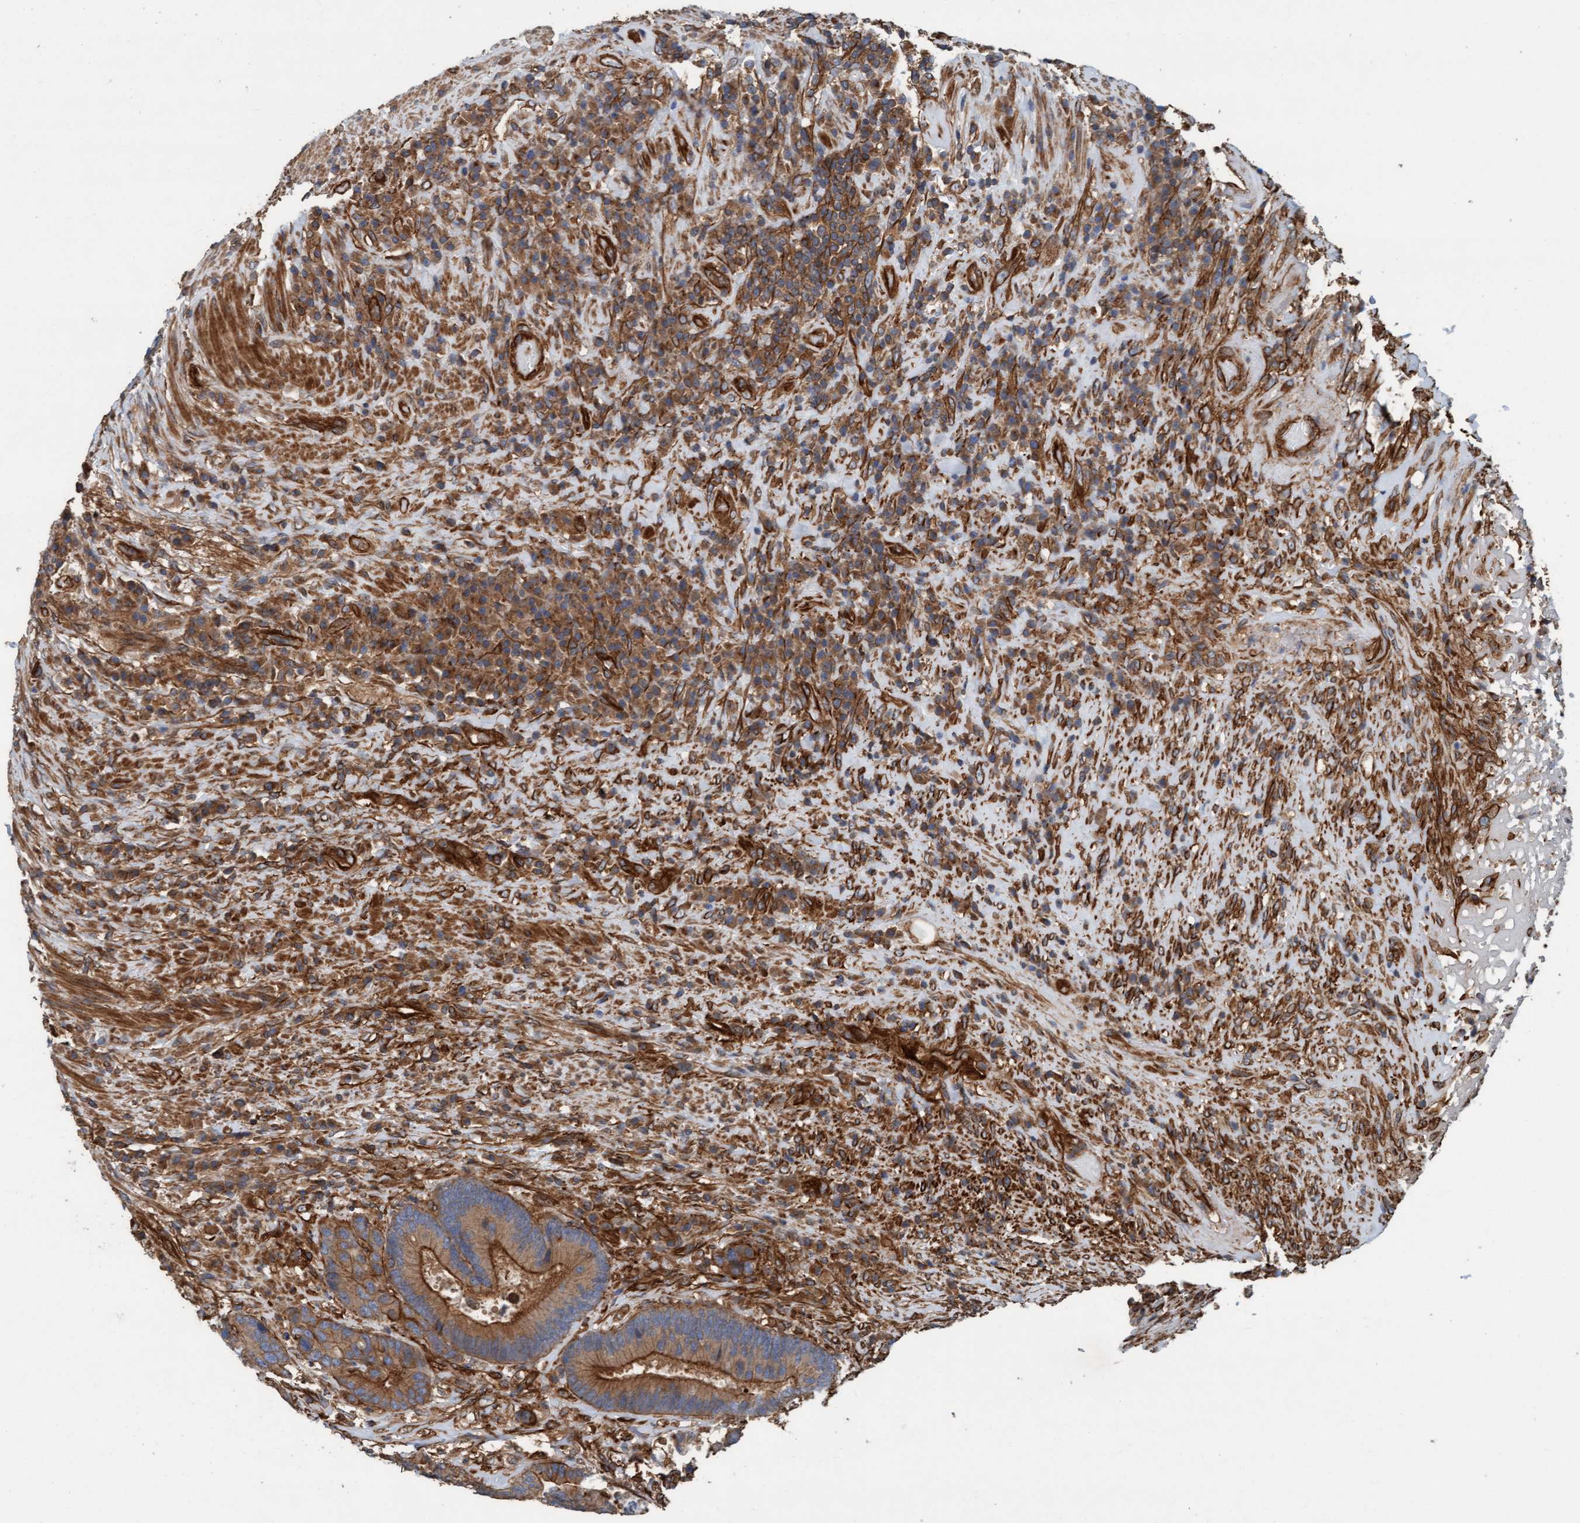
{"staining": {"intensity": "moderate", "quantity": ">75%", "location": "cytoplasmic/membranous"}, "tissue": "colorectal cancer", "cell_type": "Tumor cells", "image_type": "cancer", "snomed": [{"axis": "morphology", "description": "Adenocarcinoma, NOS"}, {"axis": "topography", "description": "Rectum"}], "caption": "Brown immunohistochemical staining in human adenocarcinoma (colorectal) displays moderate cytoplasmic/membranous positivity in about >75% of tumor cells.", "gene": "STXBP4", "patient": {"sex": "female", "age": 89}}